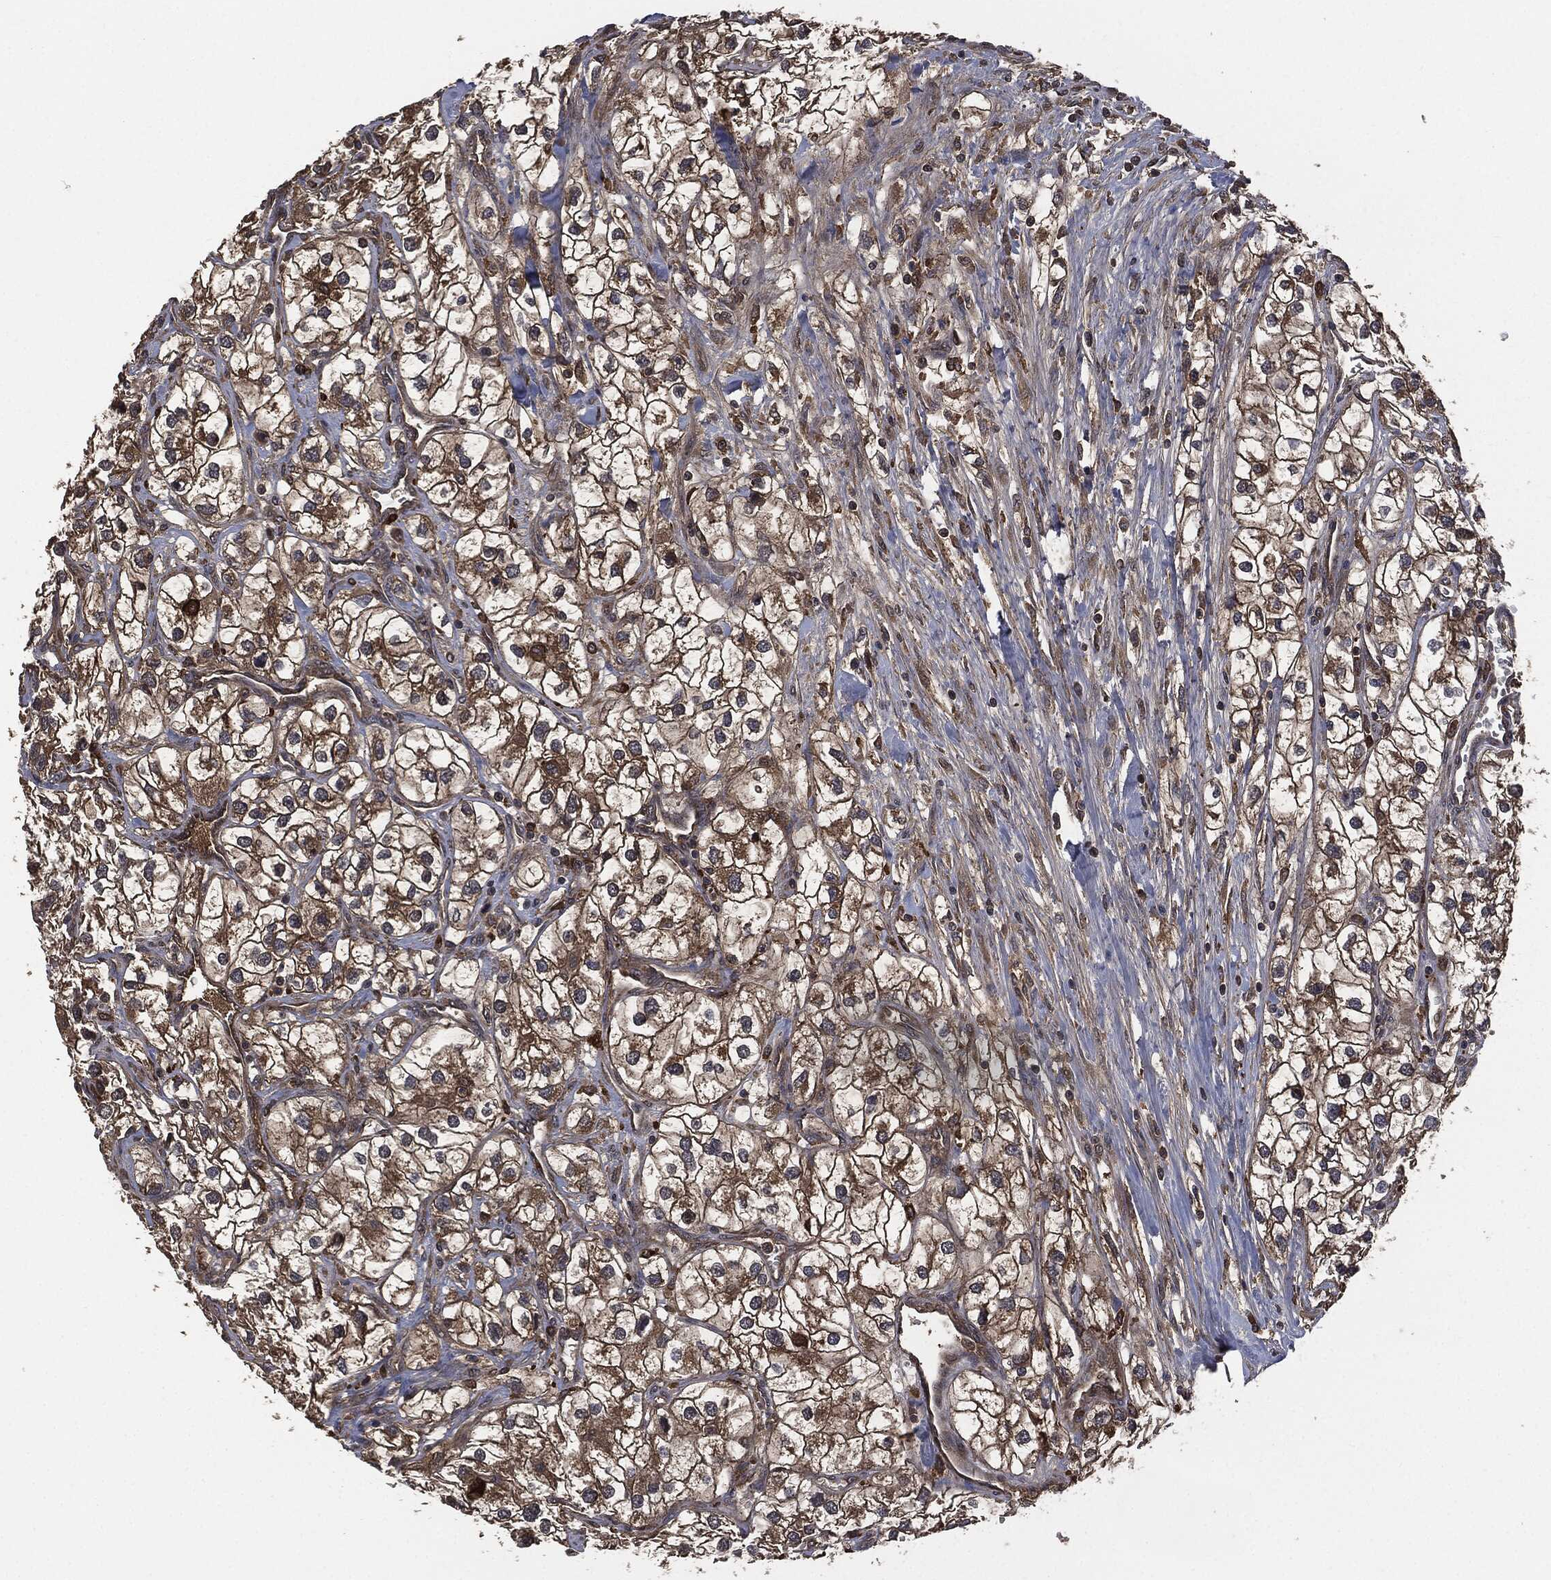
{"staining": {"intensity": "moderate", "quantity": ">75%", "location": "cytoplasmic/membranous"}, "tissue": "renal cancer", "cell_type": "Tumor cells", "image_type": "cancer", "snomed": [{"axis": "morphology", "description": "Adenocarcinoma, NOS"}, {"axis": "topography", "description": "Kidney"}], "caption": "Immunohistochemical staining of human adenocarcinoma (renal) displays moderate cytoplasmic/membranous protein positivity in approximately >75% of tumor cells.", "gene": "CRABP2", "patient": {"sex": "male", "age": 59}}